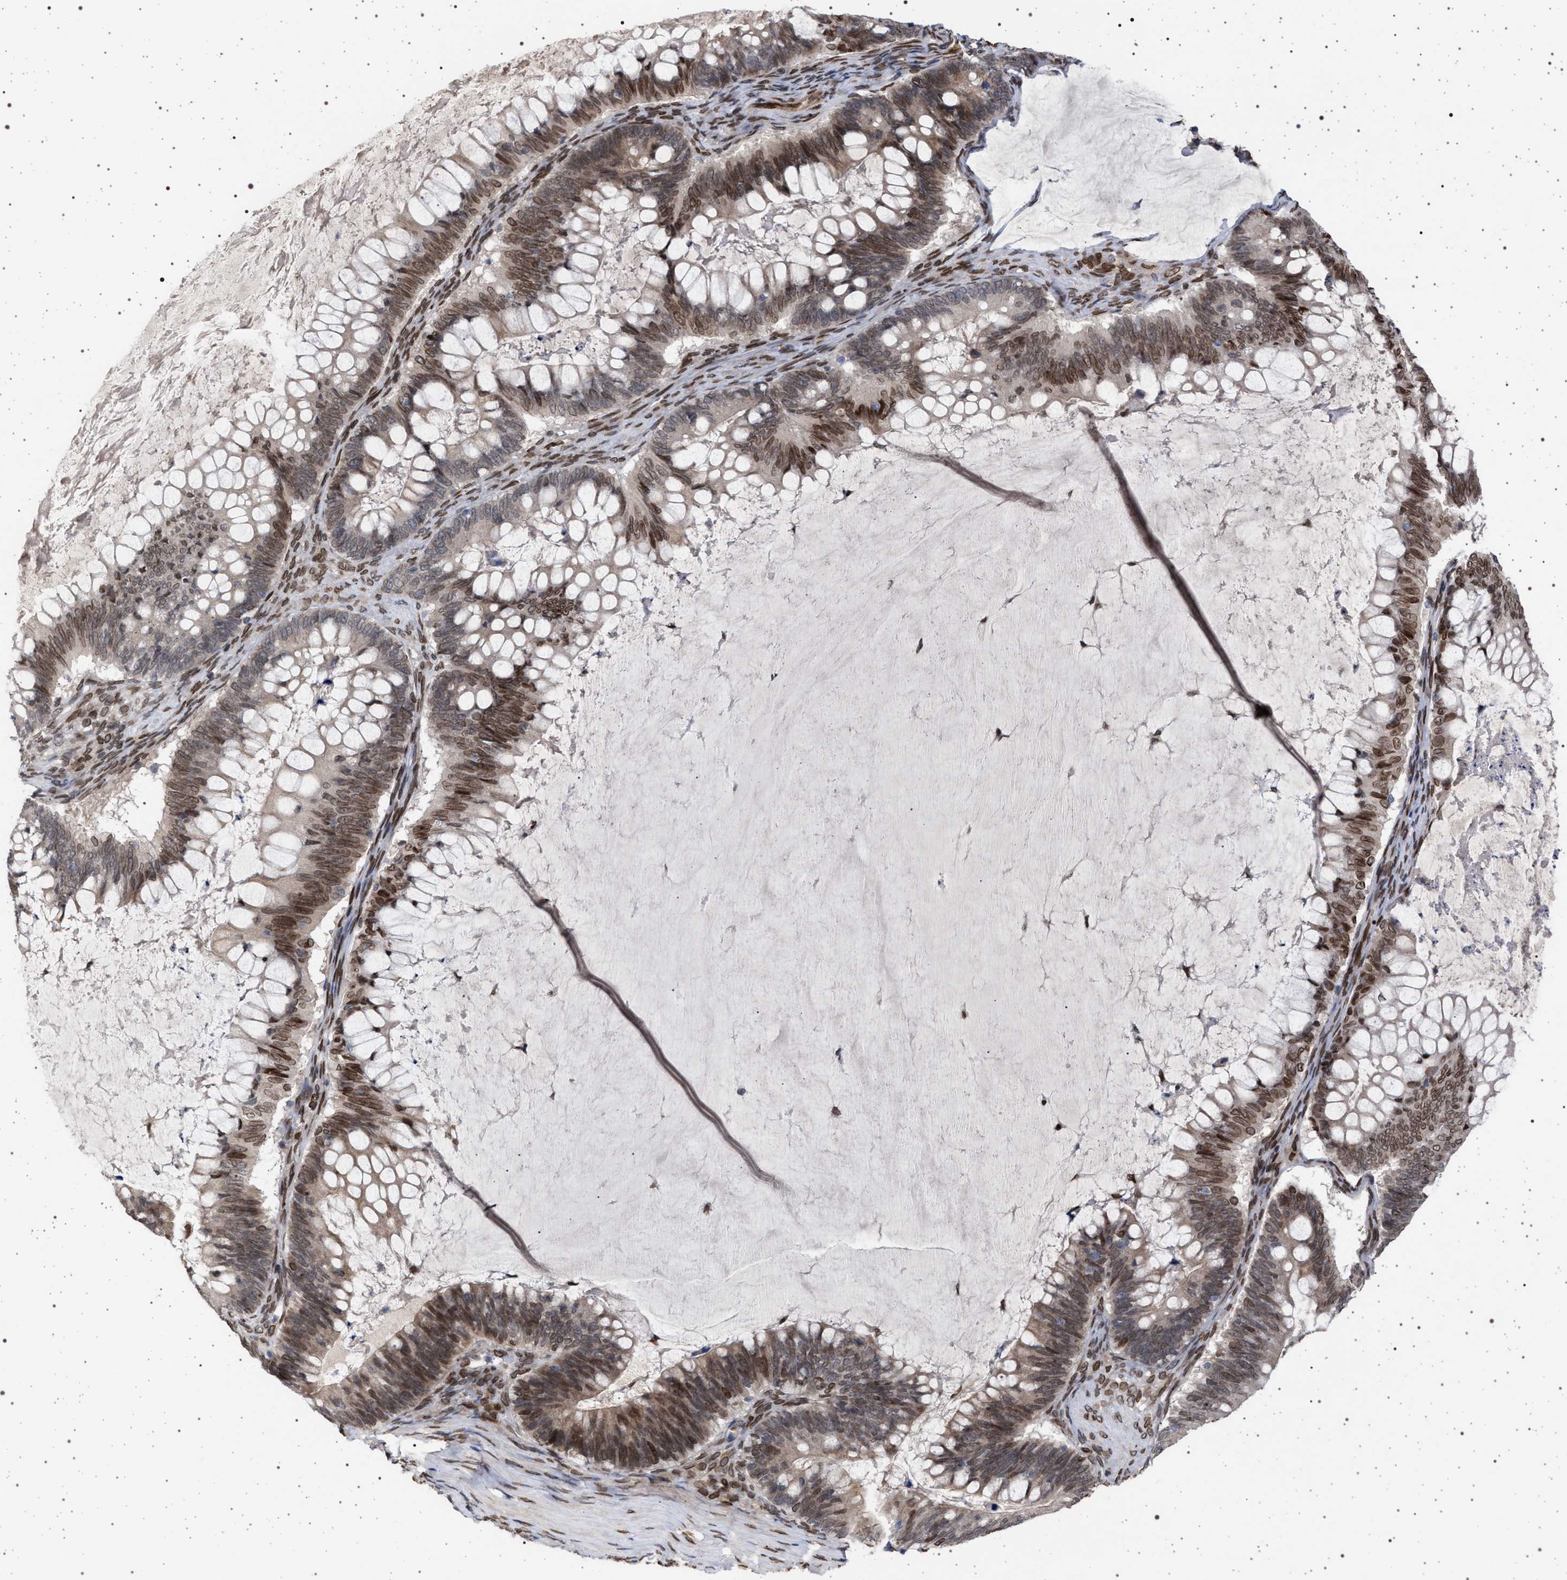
{"staining": {"intensity": "moderate", "quantity": ">75%", "location": "cytoplasmic/membranous,nuclear"}, "tissue": "ovarian cancer", "cell_type": "Tumor cells", "image_type": "cancer", "snomed": [{"axis": "morphology", "description": "Cystadenocarcinoma, mucinous, NOS"}, {"axis": "topography", "description": "Ovary"}], "caption": "A high-resolution photomicrograph shows immunohistochemistry (IHC) staining of ovarian mucinous cystadenocarcinoma, which demonstrates moderate cytoplasmic/membranous and nuclear expression in approximately >75% of tumor cells. Ihc stains the protein in brown and the nuclei are stained blue.", "gene": "ING2", "patient": {"sex": "female", "age": 61}}